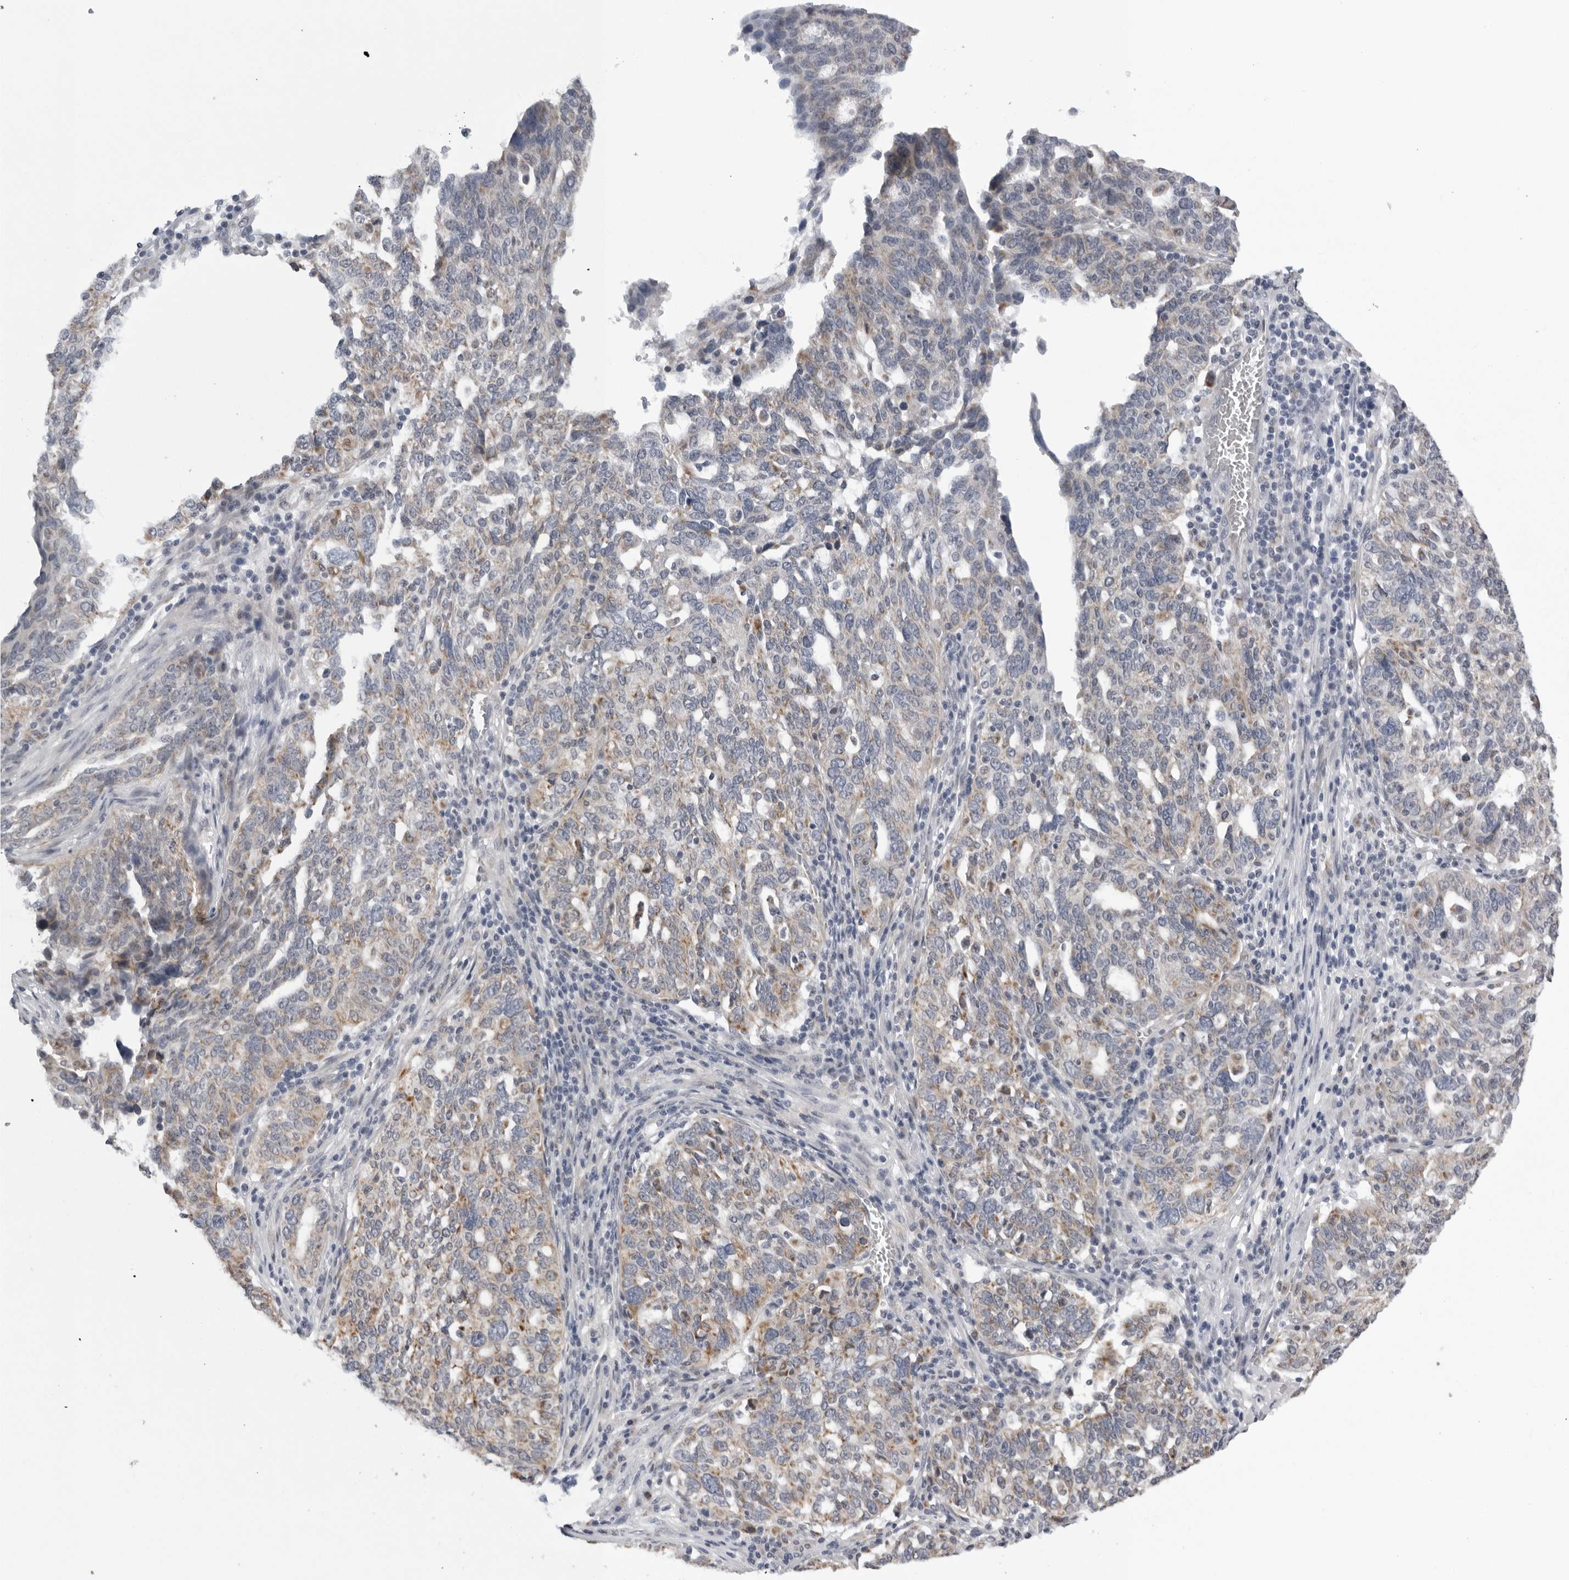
{"staining": {"intensity": "moderate", "quantity": "<25%", "location": "cytoplasmic/membranous"}, "tissue": "ovarian cancer", "cell_type": "Tumor cells", "image_type": "cancer", "snomed": [{"axis": "morphology", "description": "Cystadenocarcinoma, serous, NOS"}, {"axis": "topography", "description": "Ovary"}], "caption": "Human ovarian serous cystadenocarcinoma stained for a protein (brown) exhibits moderate cytoplasmic/membranous positive staining in approximately <25% of tumor cells.", "gene": "CPT2", "patient": {"sex": "female", "age": 59}}